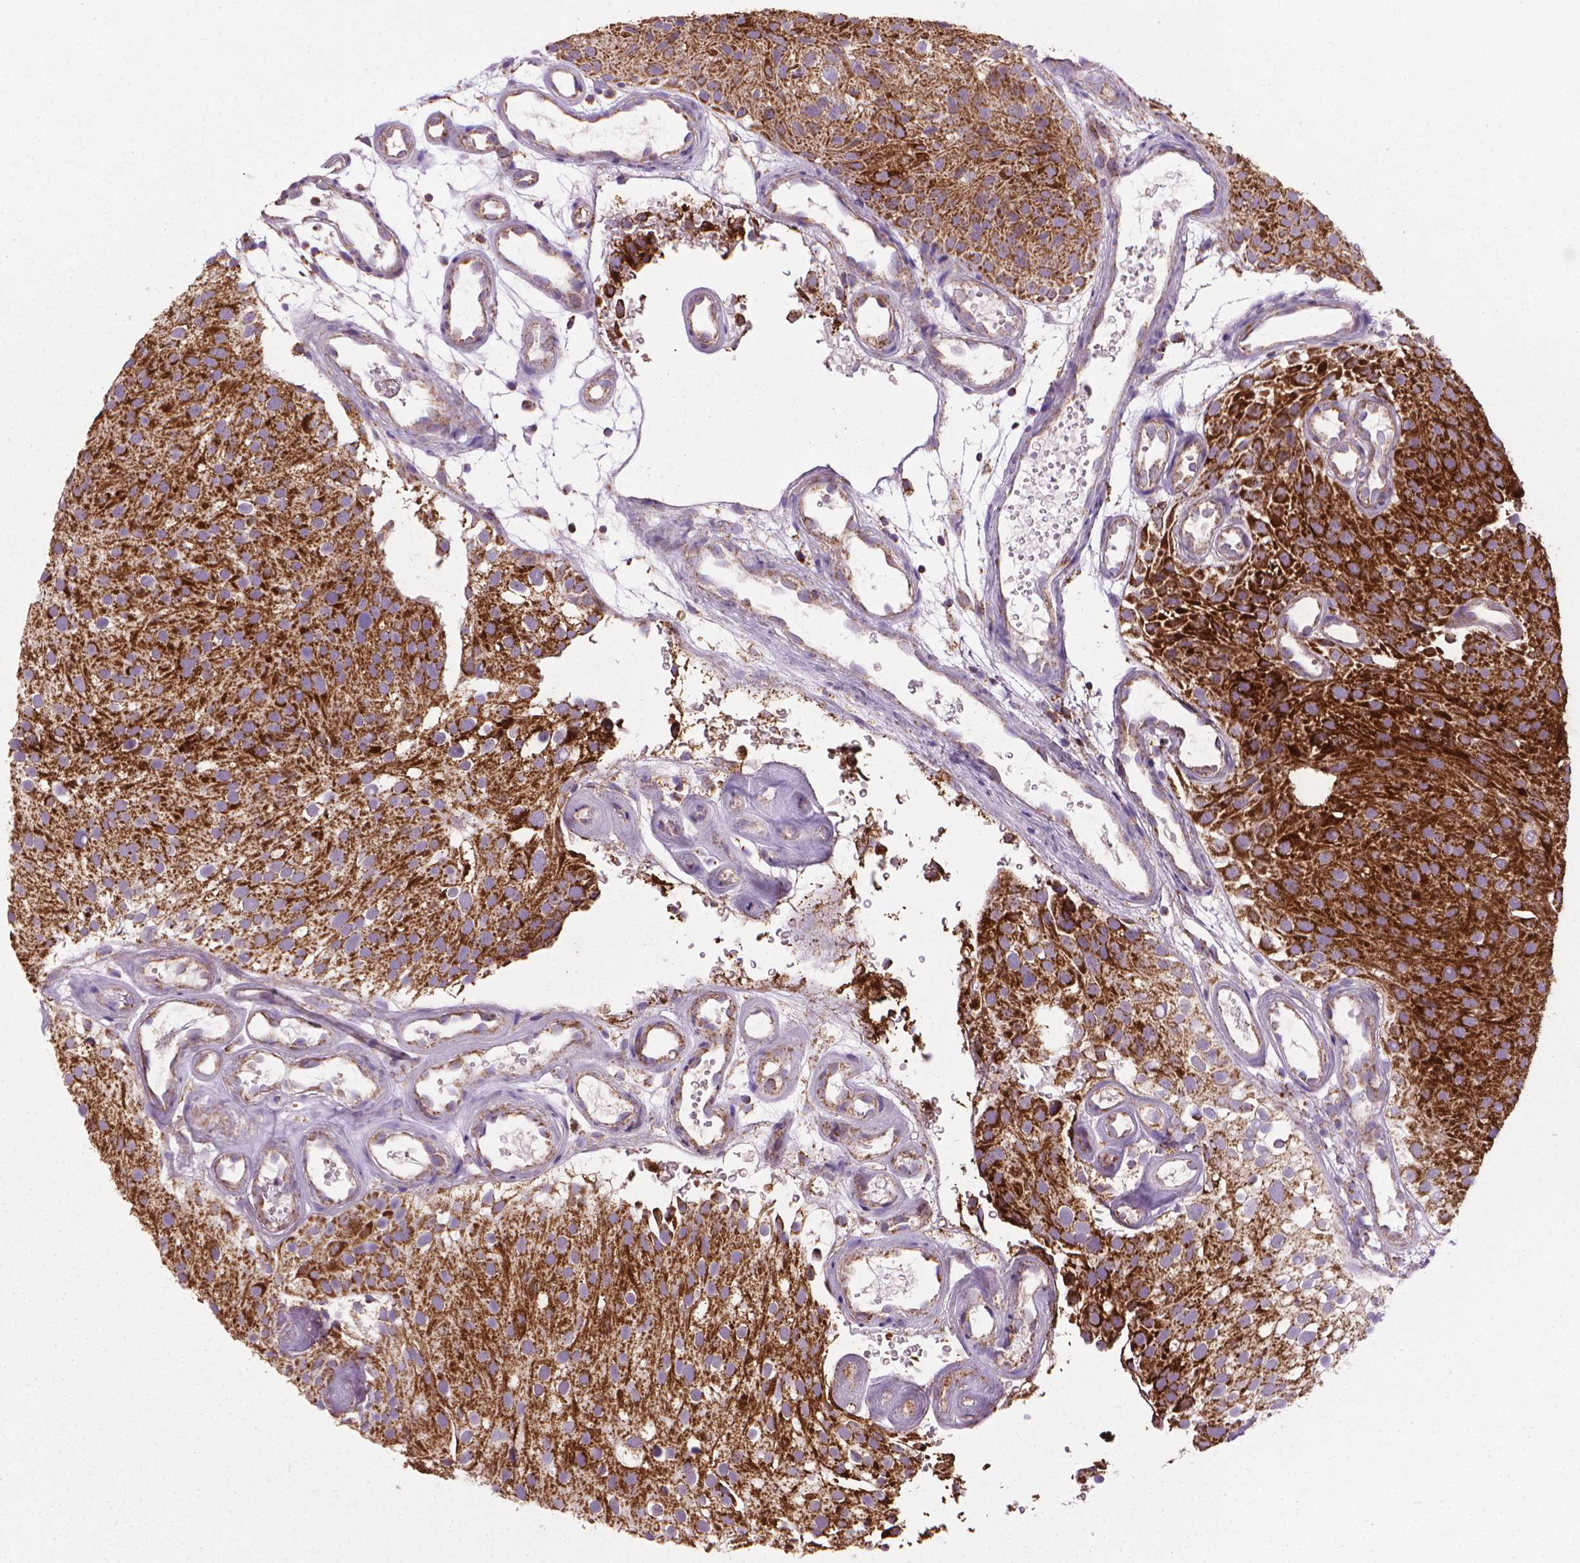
{"staining": {"intensity": "strong", "quantity": ">75%", "location": "cytoplasmic/membranous"}, "tissue": "urothelial cancer", "cell_type": "Tumor cells", "image_type": "cancer", "snomed": [{"axis": "morphology", "description": "Urothelial carcinoma, Low grade"}, {"axis": "topography", "description": "Urinary bladder"}], "caption": "Protein staining of urothelial carcinoma (low-grade) tissue exhibits strong cytoplasmic/membranous staining in approximately >75% of tumor cells.", "gene": "VDAC1", "patient": {"sex": "male", "age": 78}}